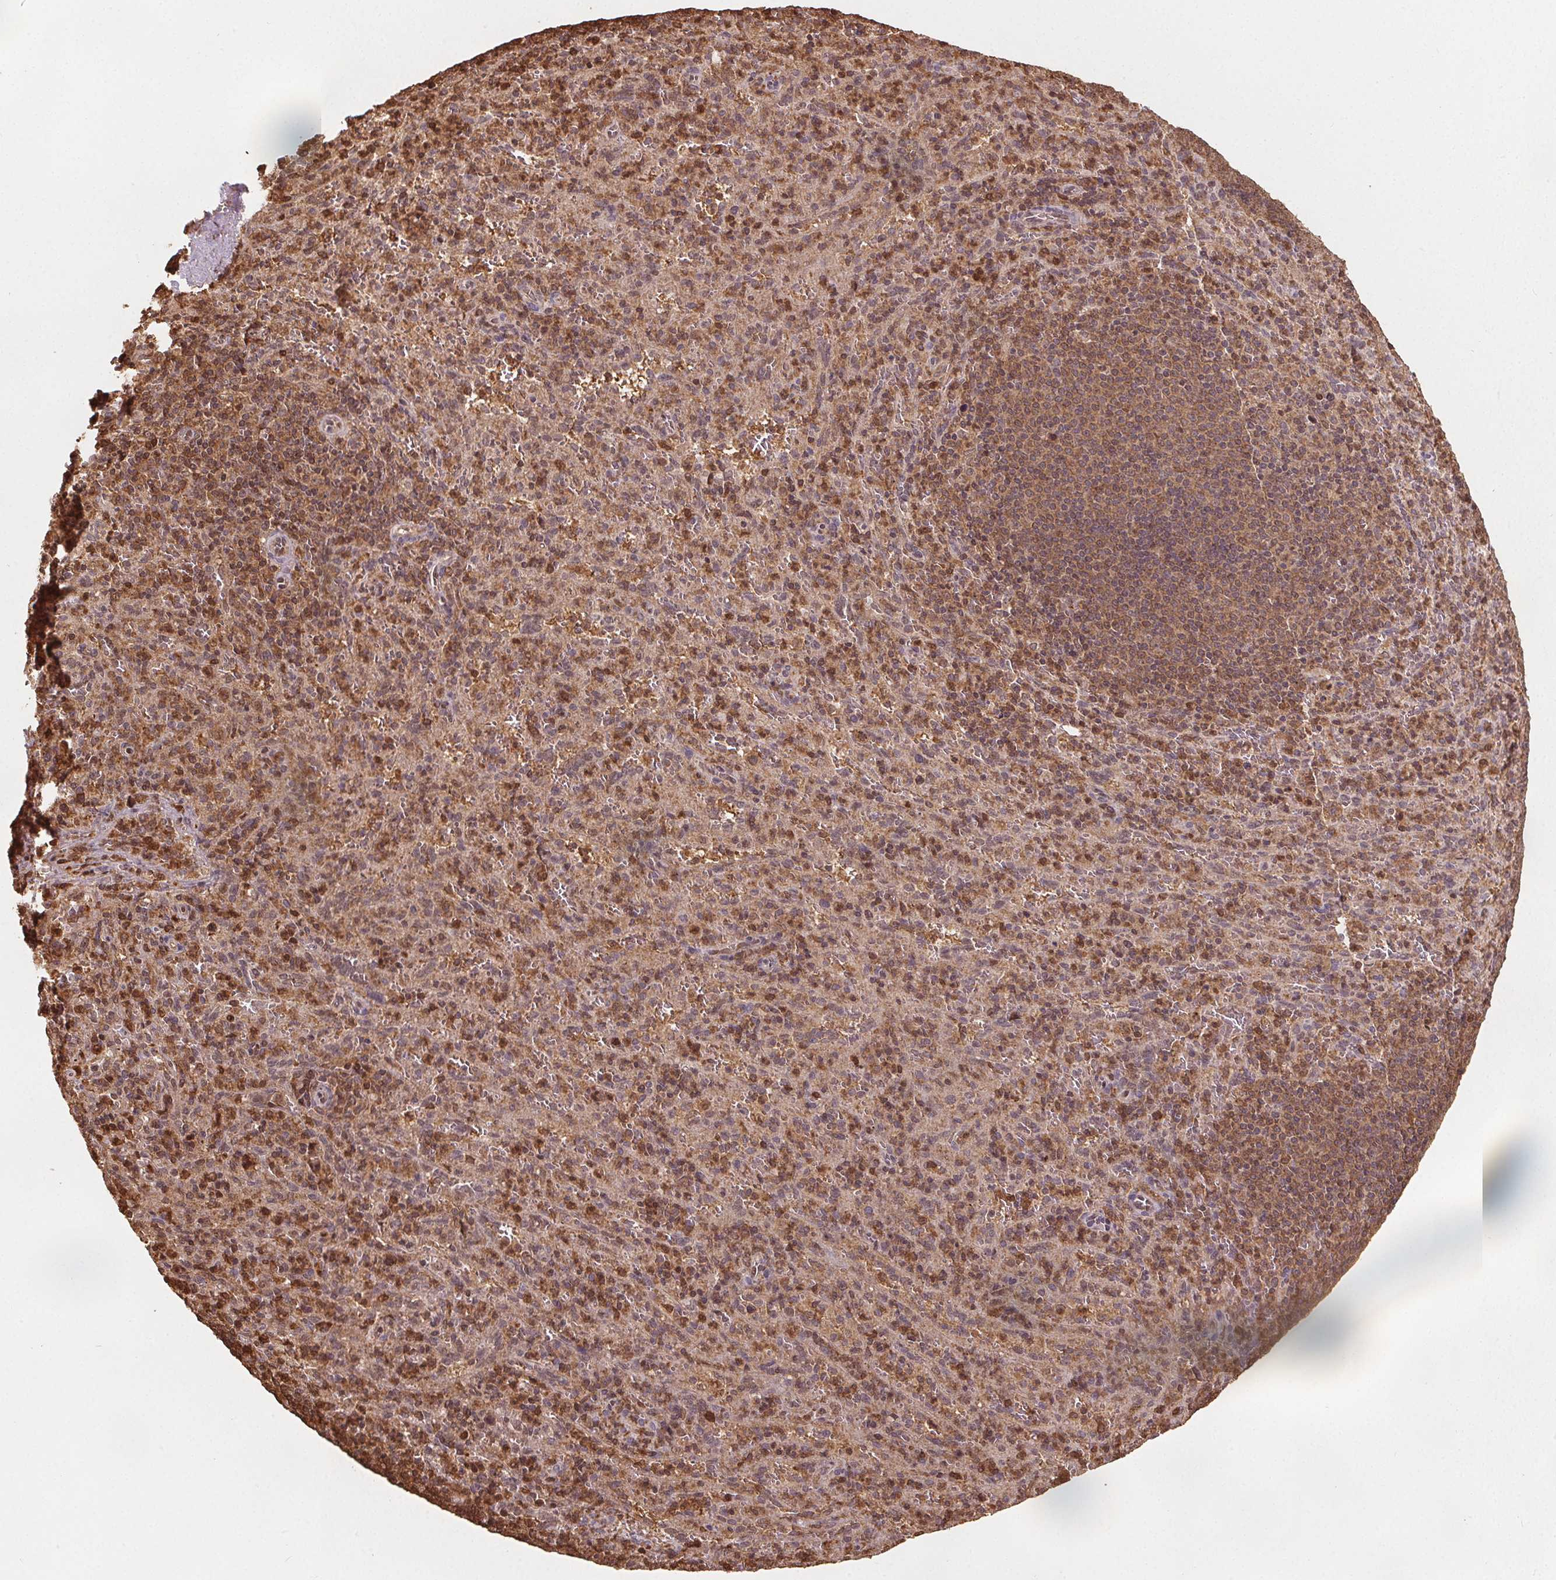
{"staining": {"intensity": "moderate", "quantity": ">75%", "location": "cytoplasmic/membranous,nuclear"}, "tissue": "spleen", "cell_type": "Cells in red pulp", "image_type": "normal", "snomed": [{"axis": "morphology", "description": "Normal tissue, NOS"}, {"axis": "topography", "description": "Spleen"}], "caption": "Immunohistochemistry micrograph of benign spleen: spleen stained using IHC reveals medium levels of moderate protein expression localized specifically in the cytoplasmic/membranous,nuclear of cells in red pulp, appearing as a cytoplasmic/membranous,nuclear brown color.", "gene": "ENO1", "patient": {"sex": "male", "age": 57}}